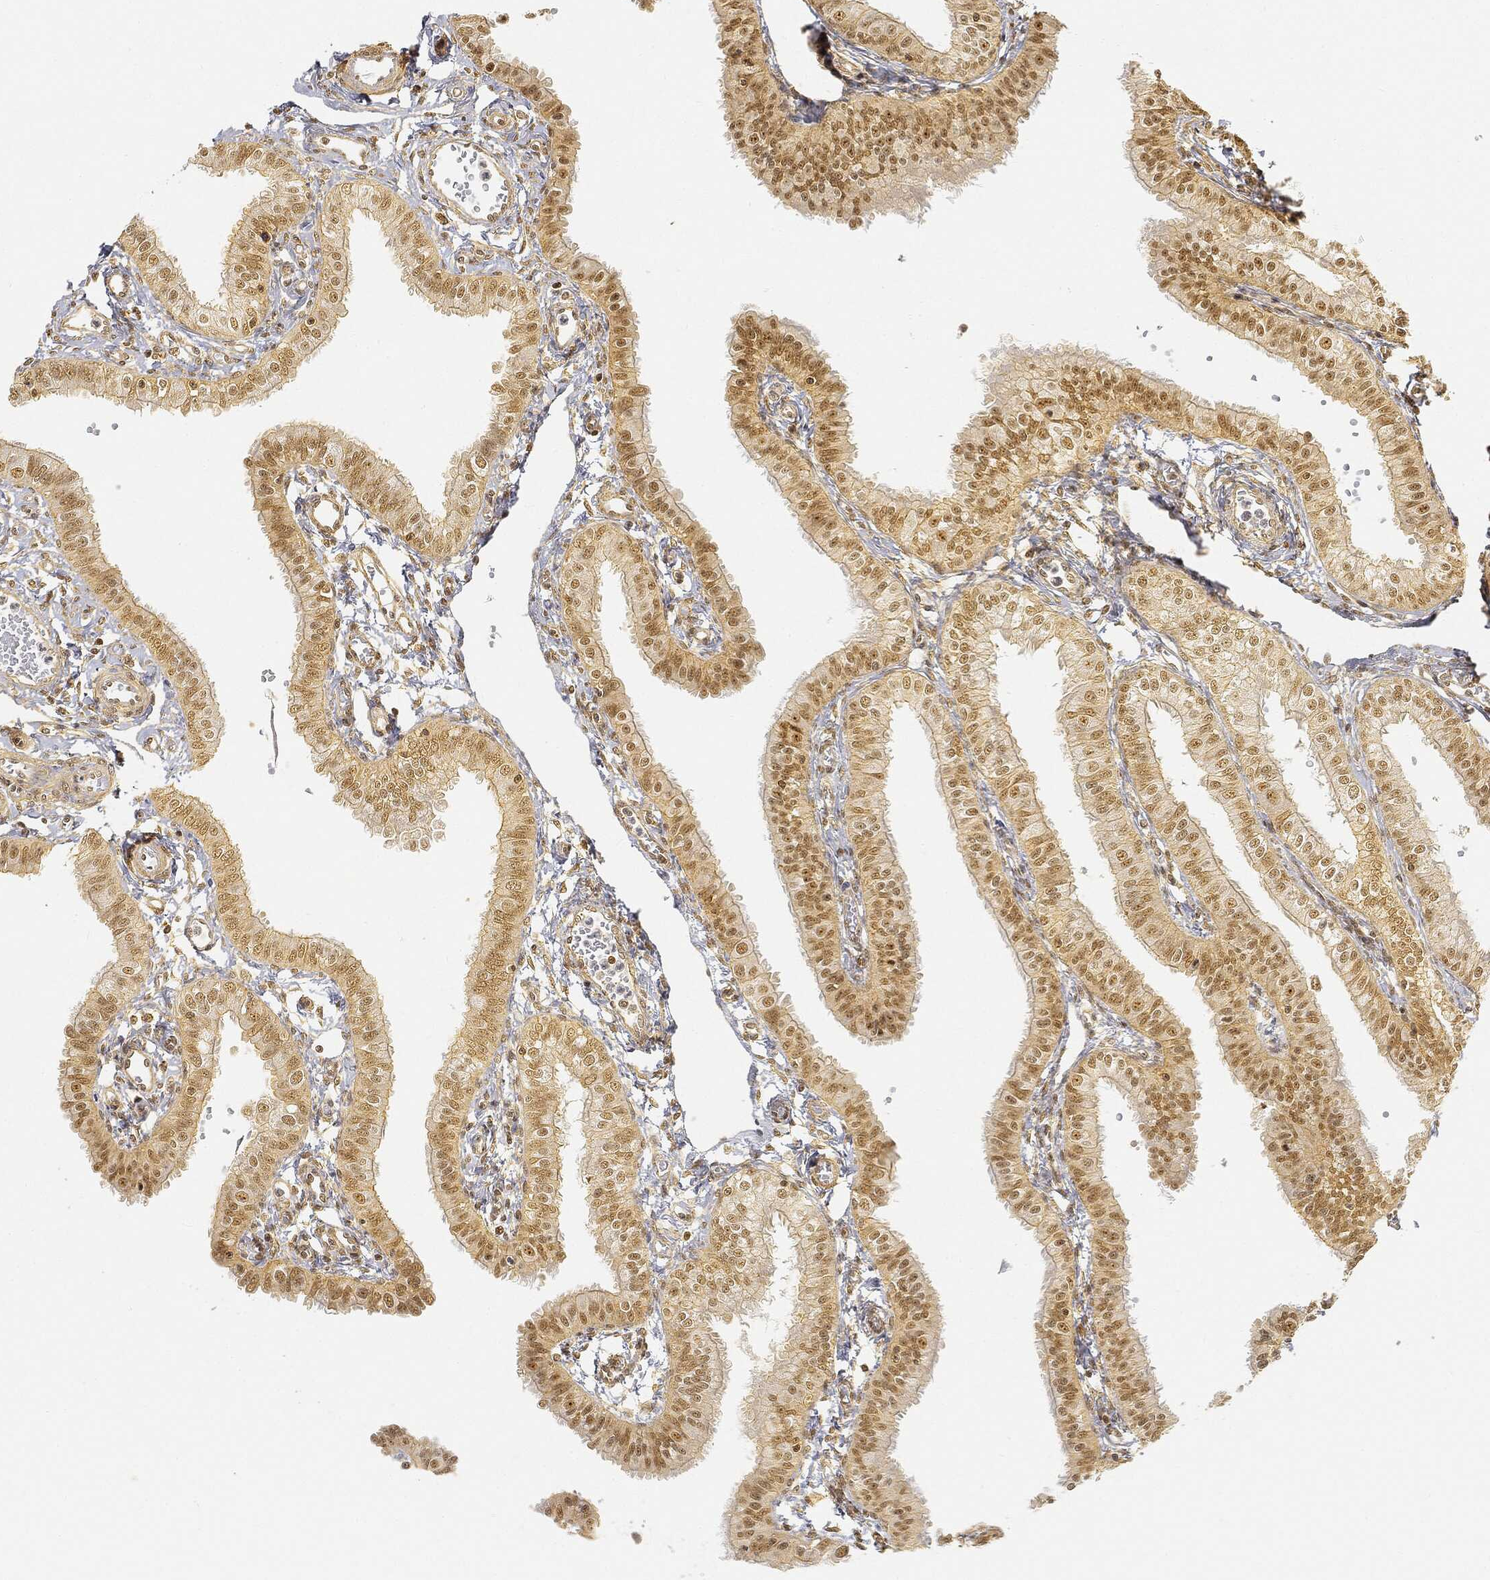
{"staining": {"intensity": "moderate", "quantity": ">75%", "location": "cytoplasmic/membranous,nuclear"}, "tissue": "fallopian tube", "cell_type": "Glandular cells", "image_type": "normal", "snomed": [{"axis": "morphology", "description": "Normal tissue, NOS"}, {"axis": "topography", "description": "Fallopian tube"}, {"axis": "topography", "description": "Ovary"}], "caption": "Fallopian tube stained with DAB immunohistochemistry shows medium levels of moderate cytoplasmic/membranous,nuclear positivity in about >75% of glandular cells. (Brightfield microscopy of DAB IHC at high magnification).", "gene": "RSRC2", "patient": {"sex": "female", "age": 49}}